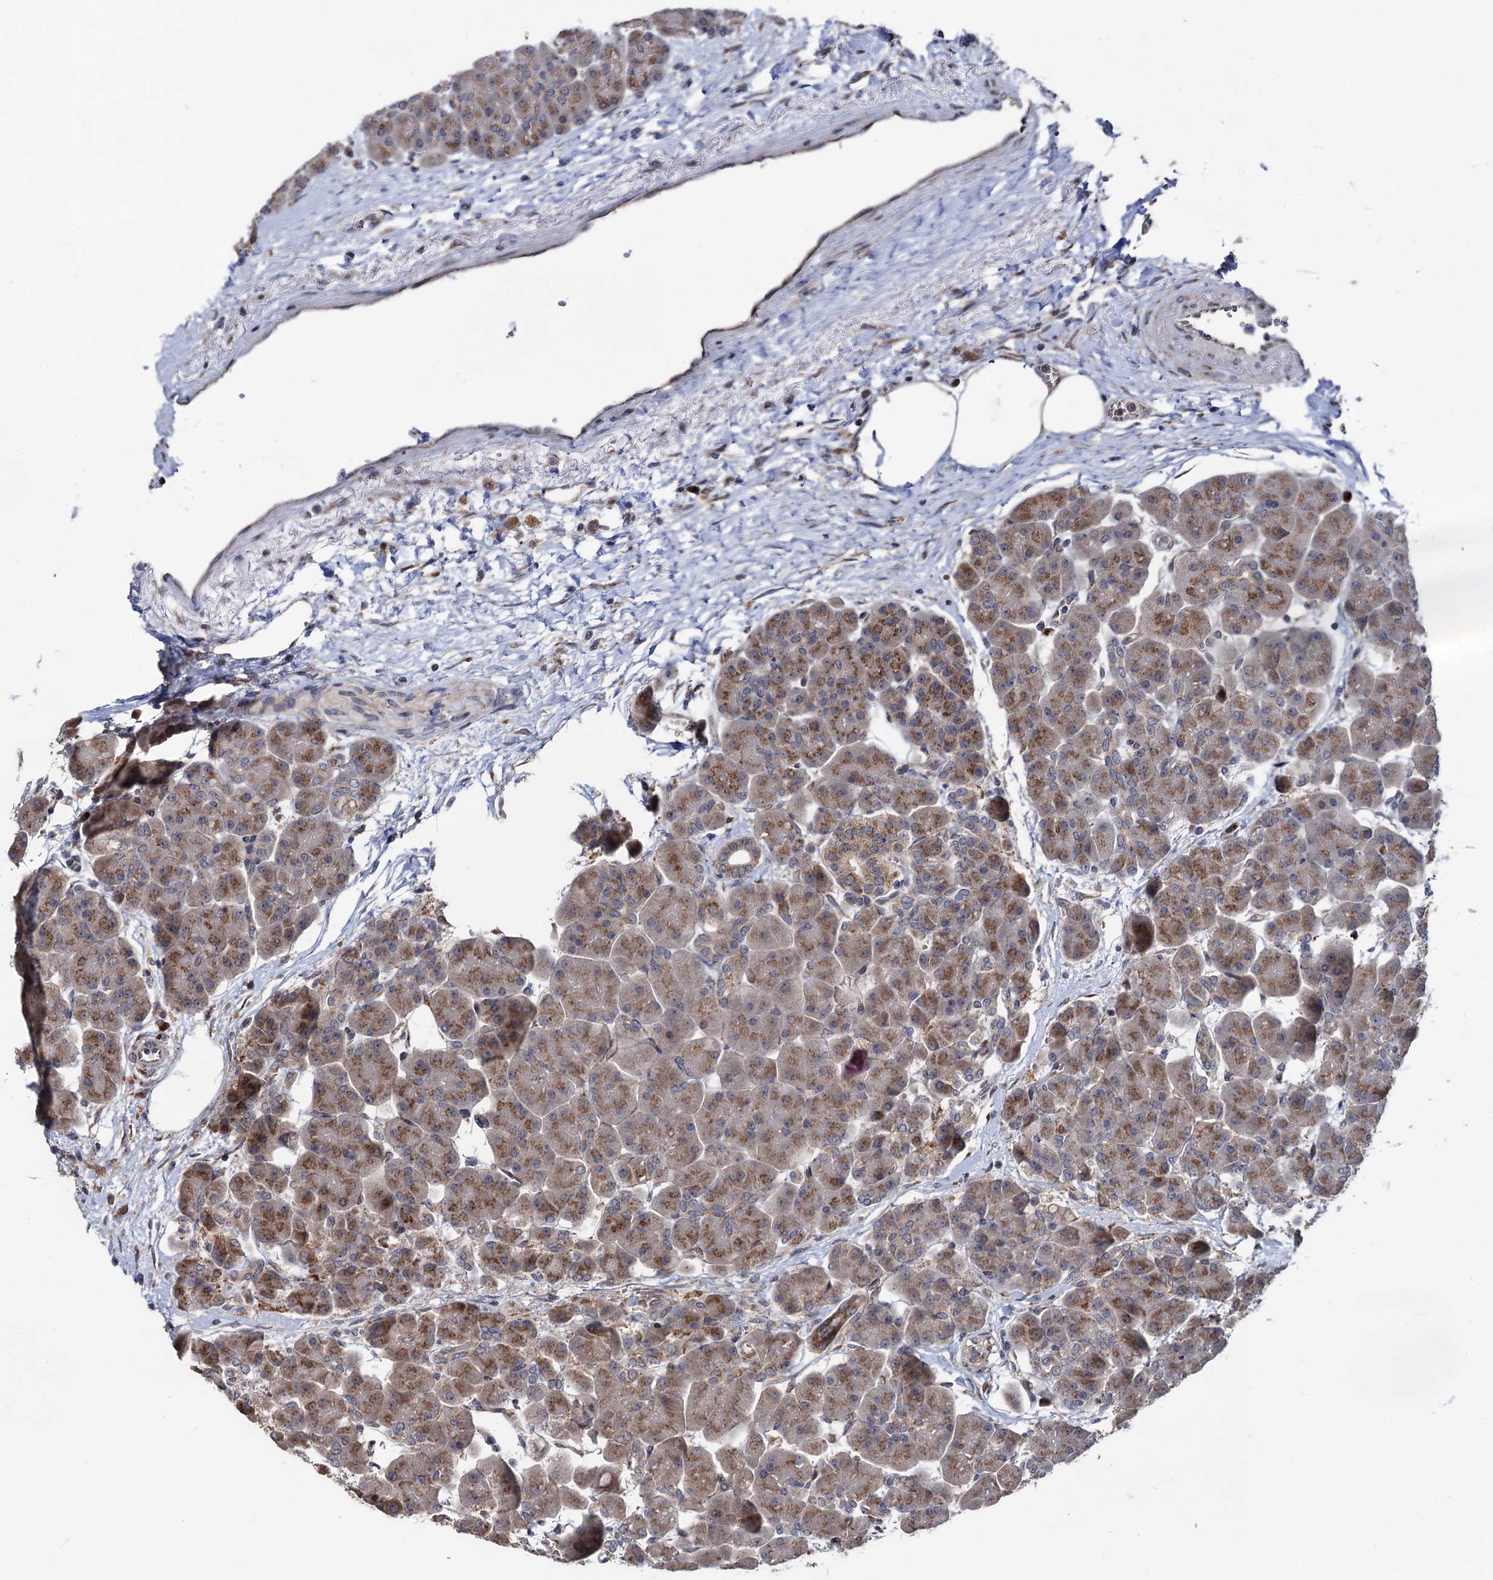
{"staining": {"intensity": "moderate", "quantity": ">75%", "location": "cytoplasmic/membranous"}, "tissue": "pancreas", "cell_type": "Exocrine glandular cells", "image_type": "normal", "snomed": [{"axis": "morphology", "description": "Normal tissue, NOS"}, {"axis": "topography", "description": "Pancreas"}], "caption": "Pancreas stained for a protein displays moderate cytoplasmic/membranous positivity in exocrine glandular cells. (brown staining indicates protein expression, while blue staining denotes nuclei).", "gene": "SMAGP", "patient": {"sex": "male", "age": 66}}